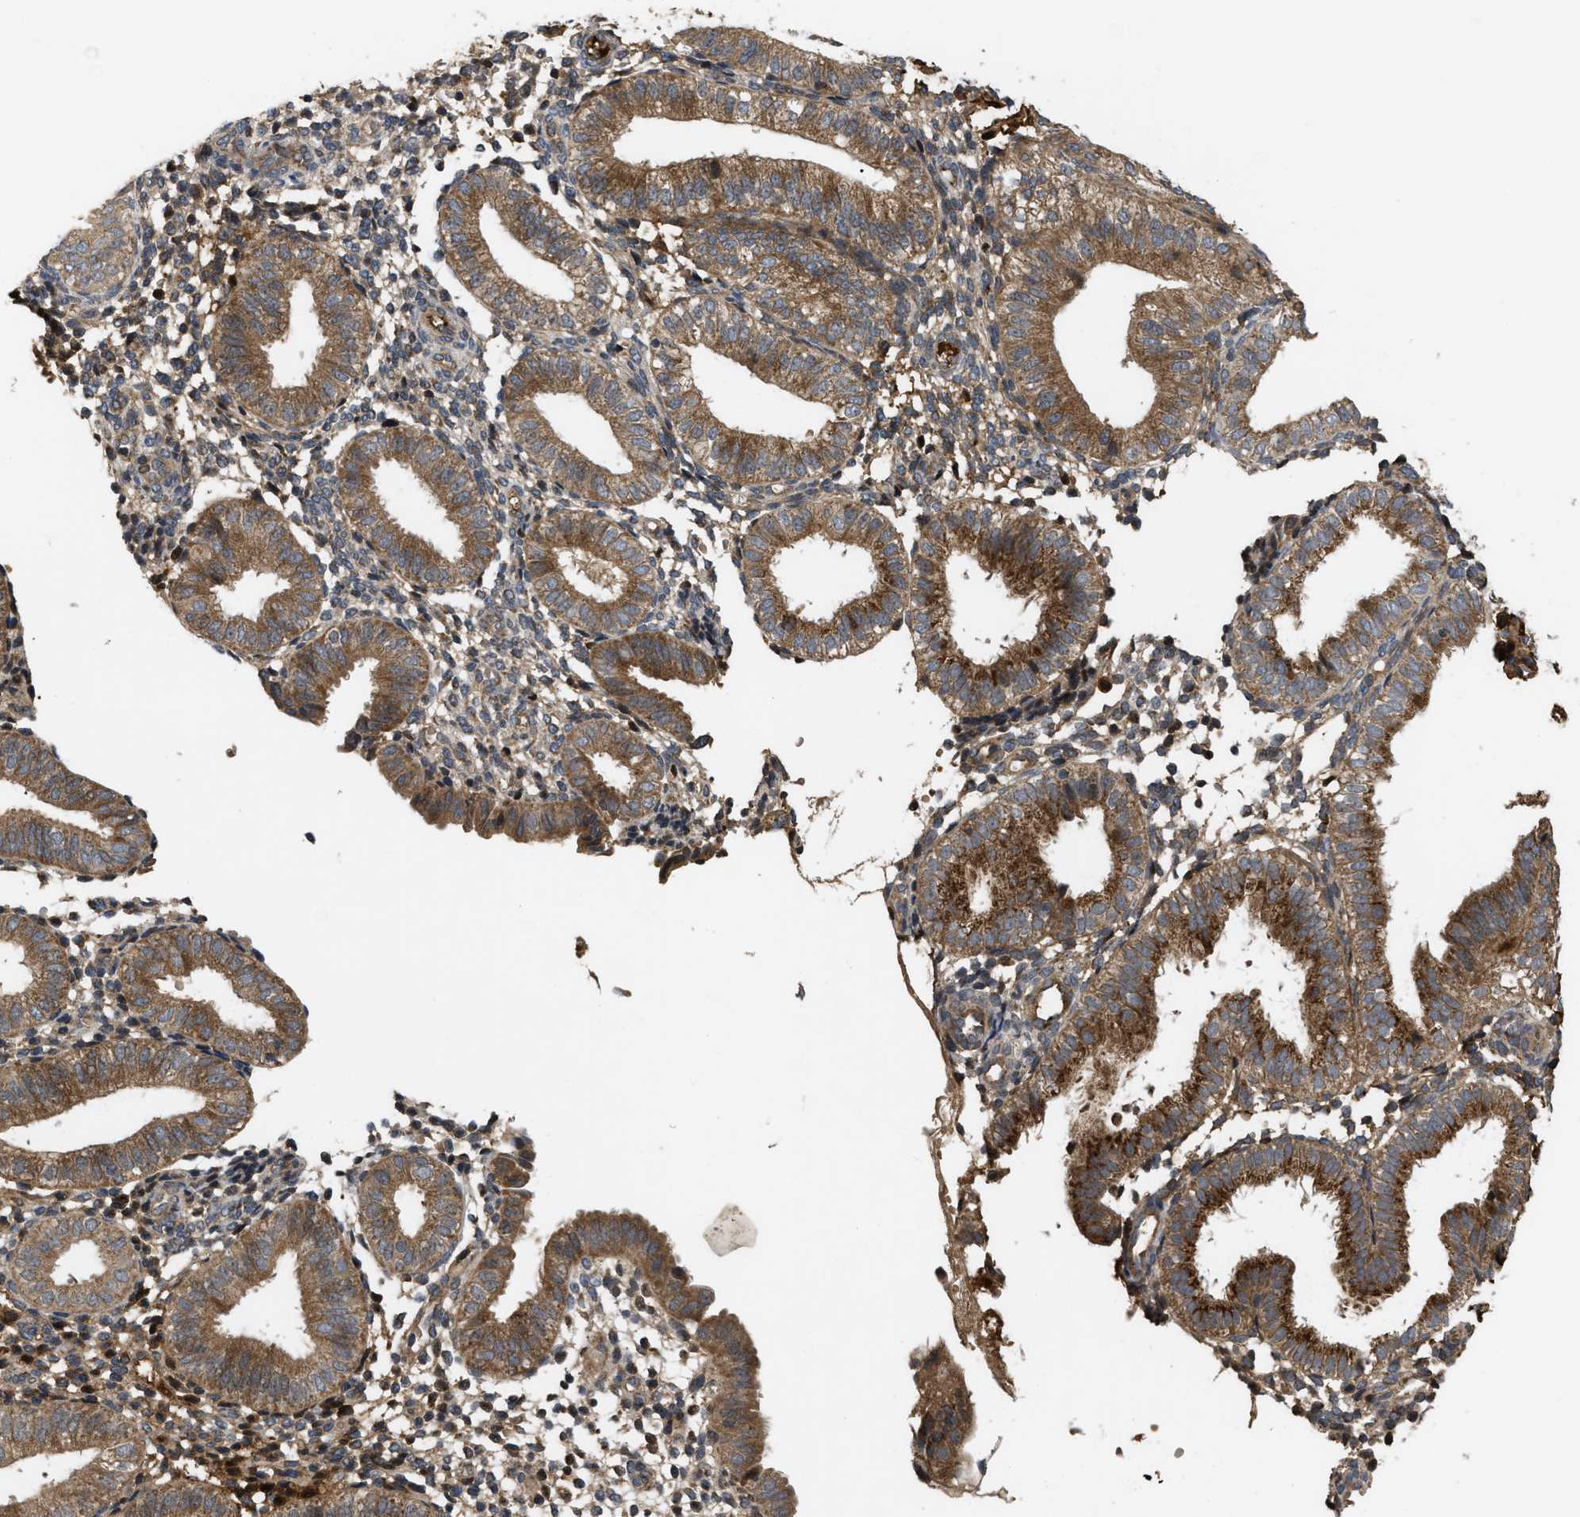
{"staining": {"intensity": "moderate", "quantity": ">75%", "location": "cytoplasmic/membranous"}, "tissue": "endometrium", "cell_type": "Cells in endometrial stroma", "image_type": "normal", "snomed": [{"axis": "morphology", "description": "Normal tissue, NOS"}, {"axis": "topography", "description": "Endometrium"}], "caption": "Immunohistochemistry (IHC) (DAB) staining of unremarkable endometrium exhibits moderate cytoplasmic/membranous protein expression in about >75% of cells in endometrial stroma.", "gene": "RAB2A", "patient": {"sex": "female", "age": 39}}